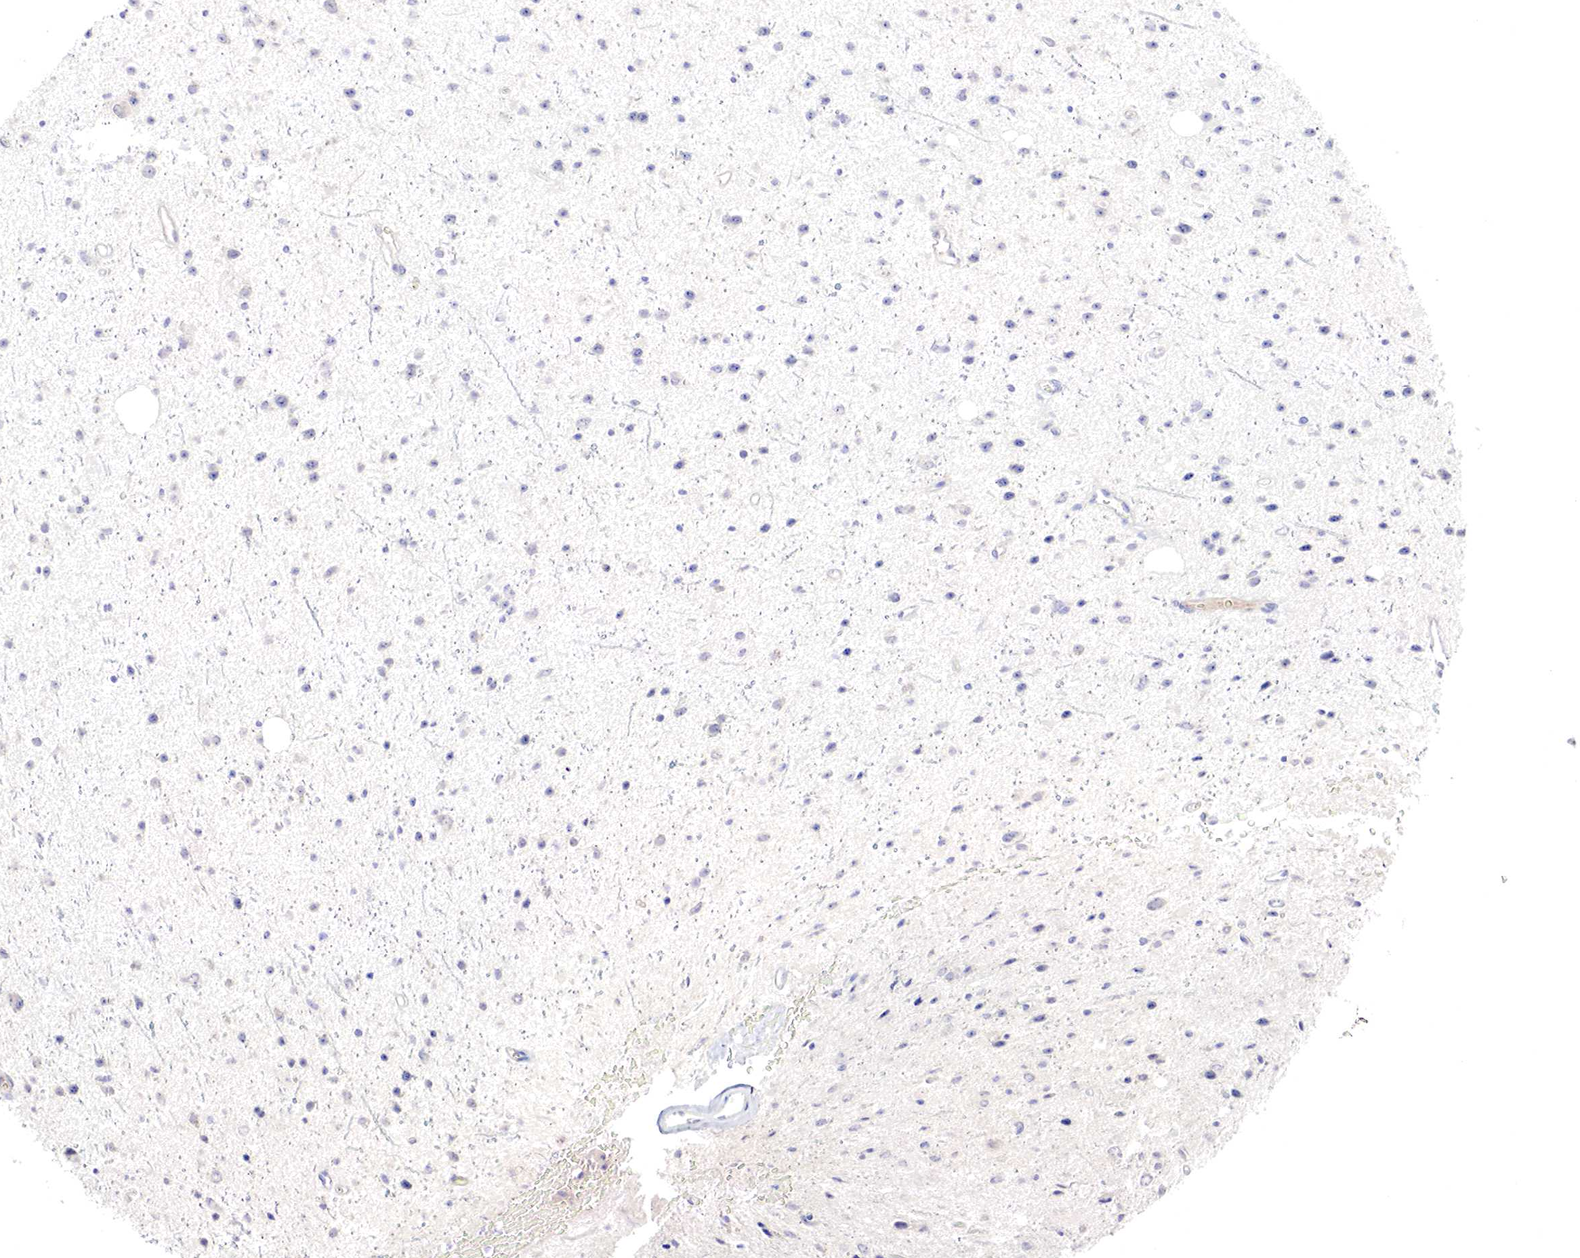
{"staining": {"intensity": "negative", "quantity": "none", "location": "none"}, "tissue": "glioma", "cell_type": "Tumor cells", "image_type": "cancer", "snomed": [{"axis": "morphology", "description": "Glioma, malignant, Low grade"}, {"axis": "topography", "description": "Brain"}], "caption": "High magnification brightfield microscopy of malignant glioma (low-grade) stained with DAB (3,3'-diaminobenzidine) (brown) and counterstained with hematoxylin (blue): tumor cells show no significant expression.", "gene": "GATA1", "patient": {"sex": "female", "age": 46}}